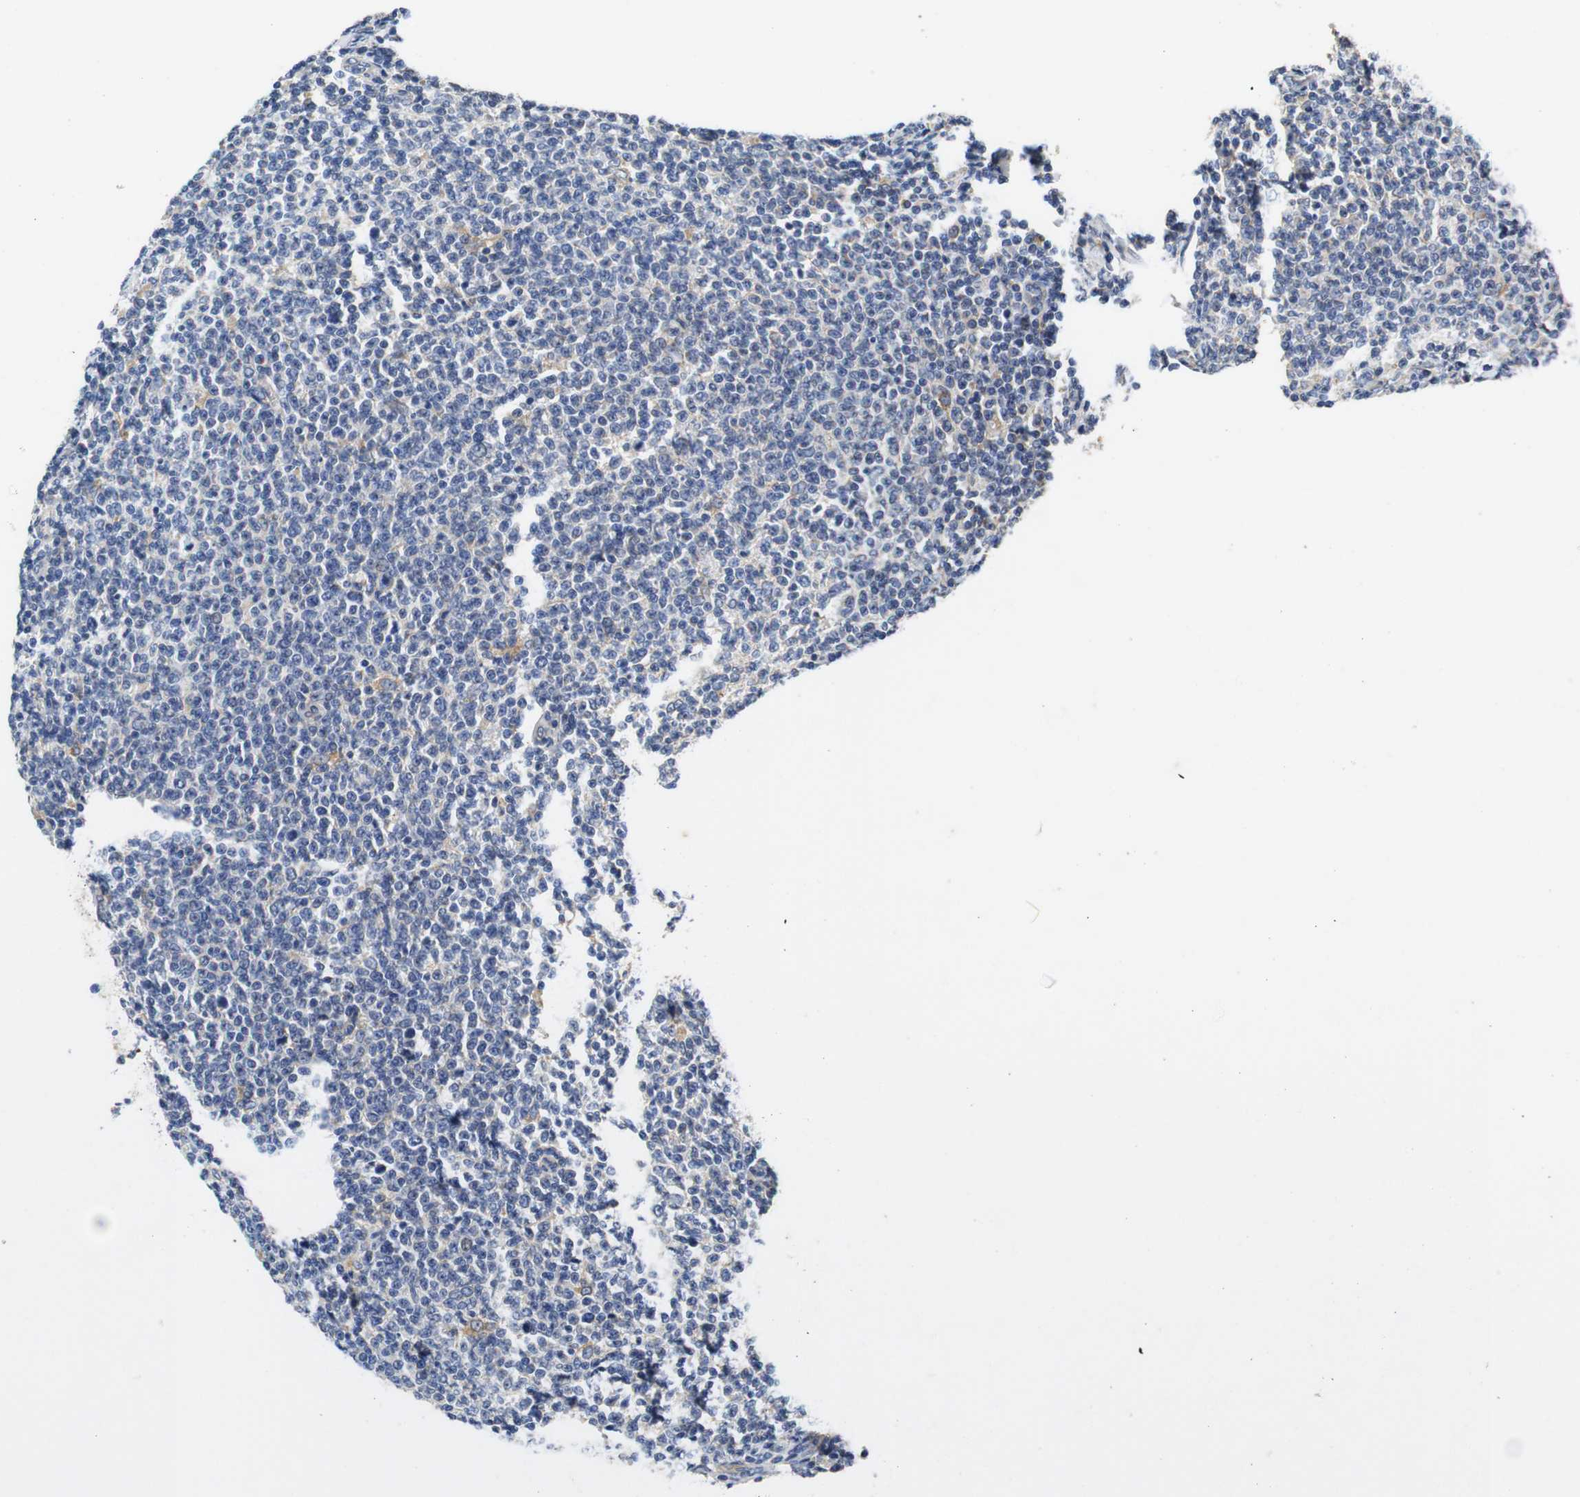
{"staining": {"intensity": "negative", "quantity": "none", "location": "none"}, "tissue": "lymphoma", "cell_type": "Tumor cells", "image_type": "cancer", "snomed": [{"axis": "morphology", "description": "Malignant lymphoma, non-Hodgkin's type, Low grade"}, {"axis": "topography", "description": "Lymph node"}], "caption": "Immunohistochemistry of lymphoma demonstrates no positivity in tumor cells.", "gene": "MARCHF7", "patient": {"sex": "male", "age": 66}}